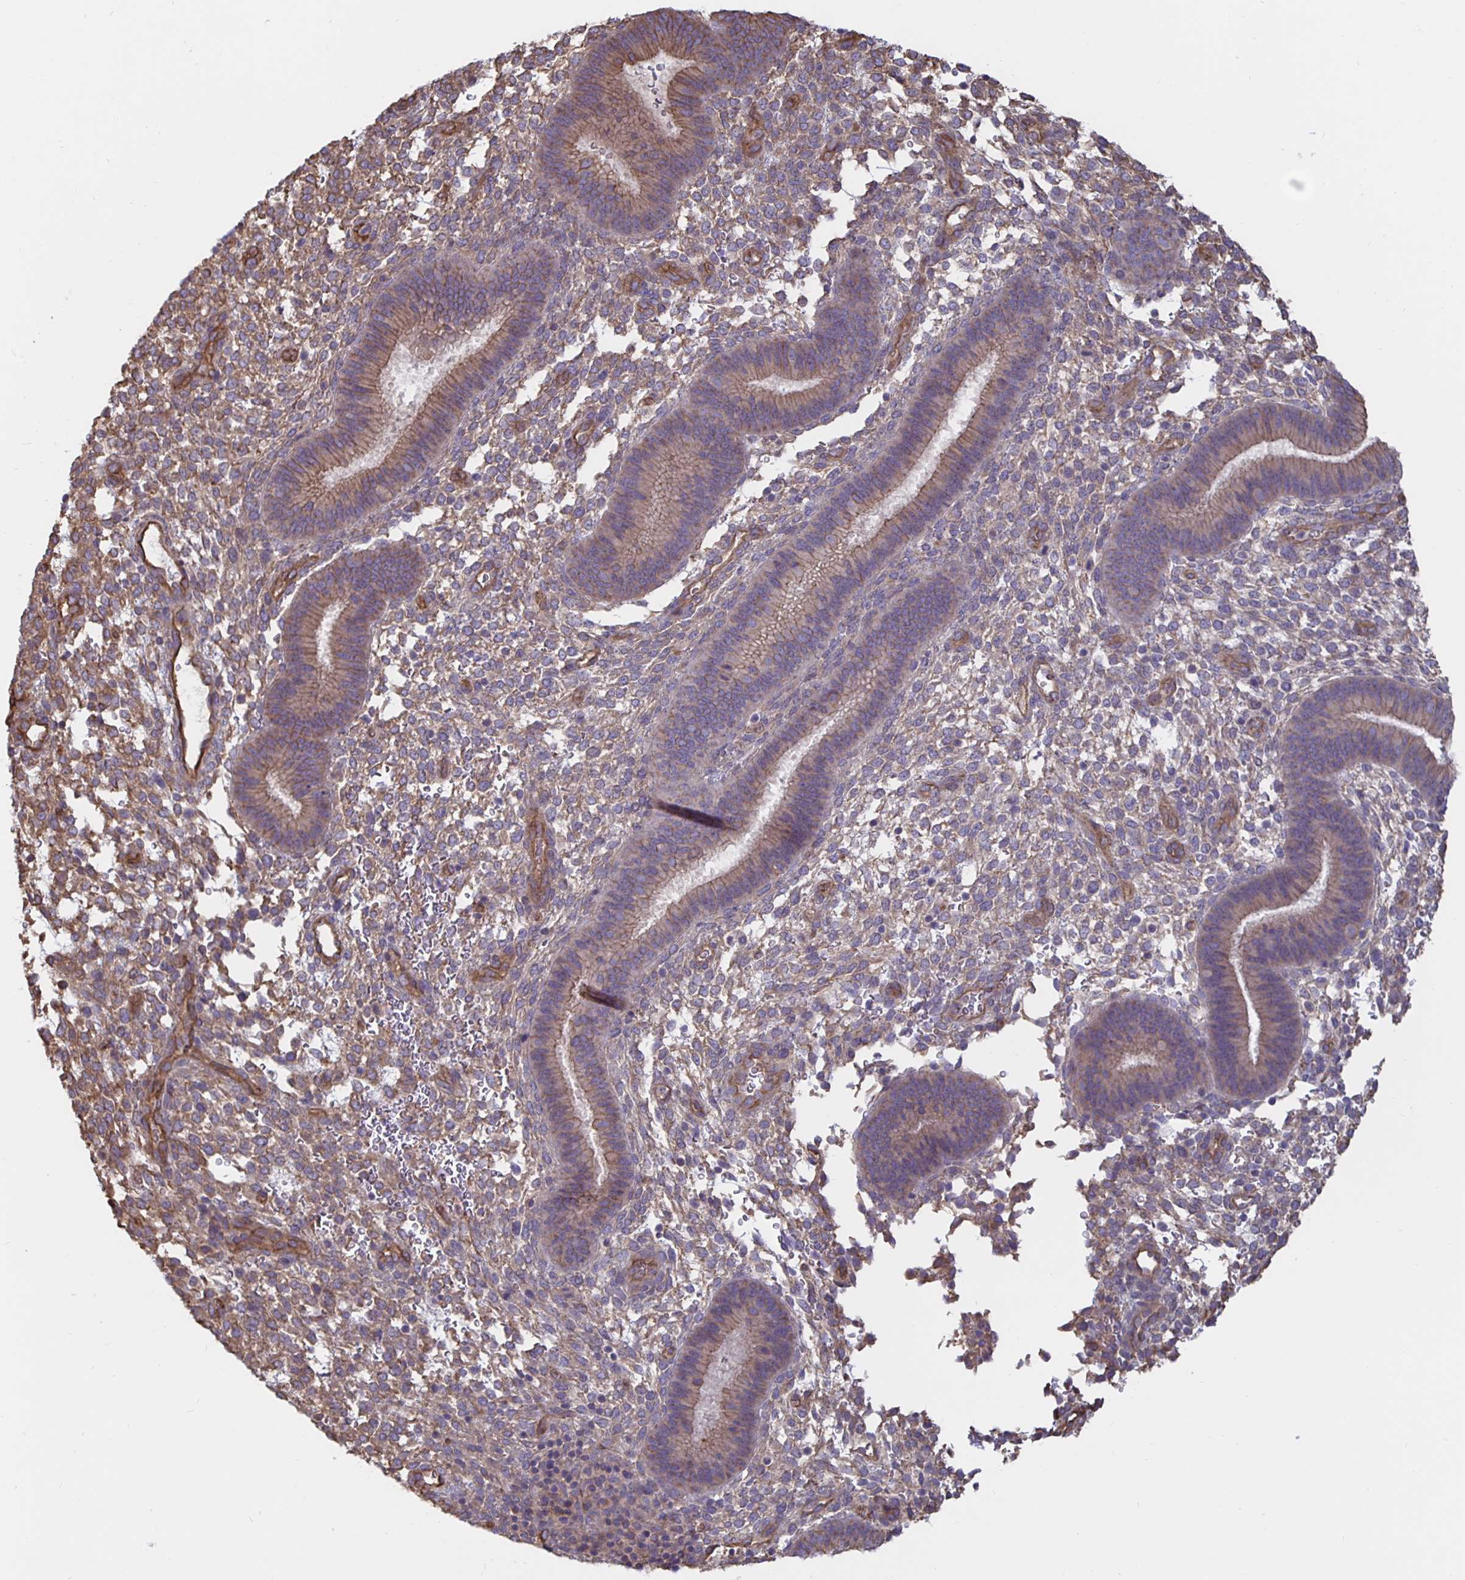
{"staining": {"intensity": "moderate", "quantity": "<25%", "location": "cytoplasmic/membranous"}, "tissue": "endometrium", "cell_type": "Cells in endometrial stroma", "image_type": "normal", "snomed": [{"axis": "morphology", "description": "Normal tissue, NOS"}, {"axis": "topography", "description": "Endometrium"}], "caption": "Immunohistochemistry (IHC) staining of unremarkable endometrium, which reveals low levels of moderate cytoplasmic/membranous positivity in about <25% of cells in endometrial stroma indicating moderate cytoplasmic/membranous protein staining. The staining was performed using DAB (brown) for protein detection and nuclei were counterstained in hematoxylin (blue).", "gene": "ARHGEF39", "patient": {"sex": "female", "age": 39}}